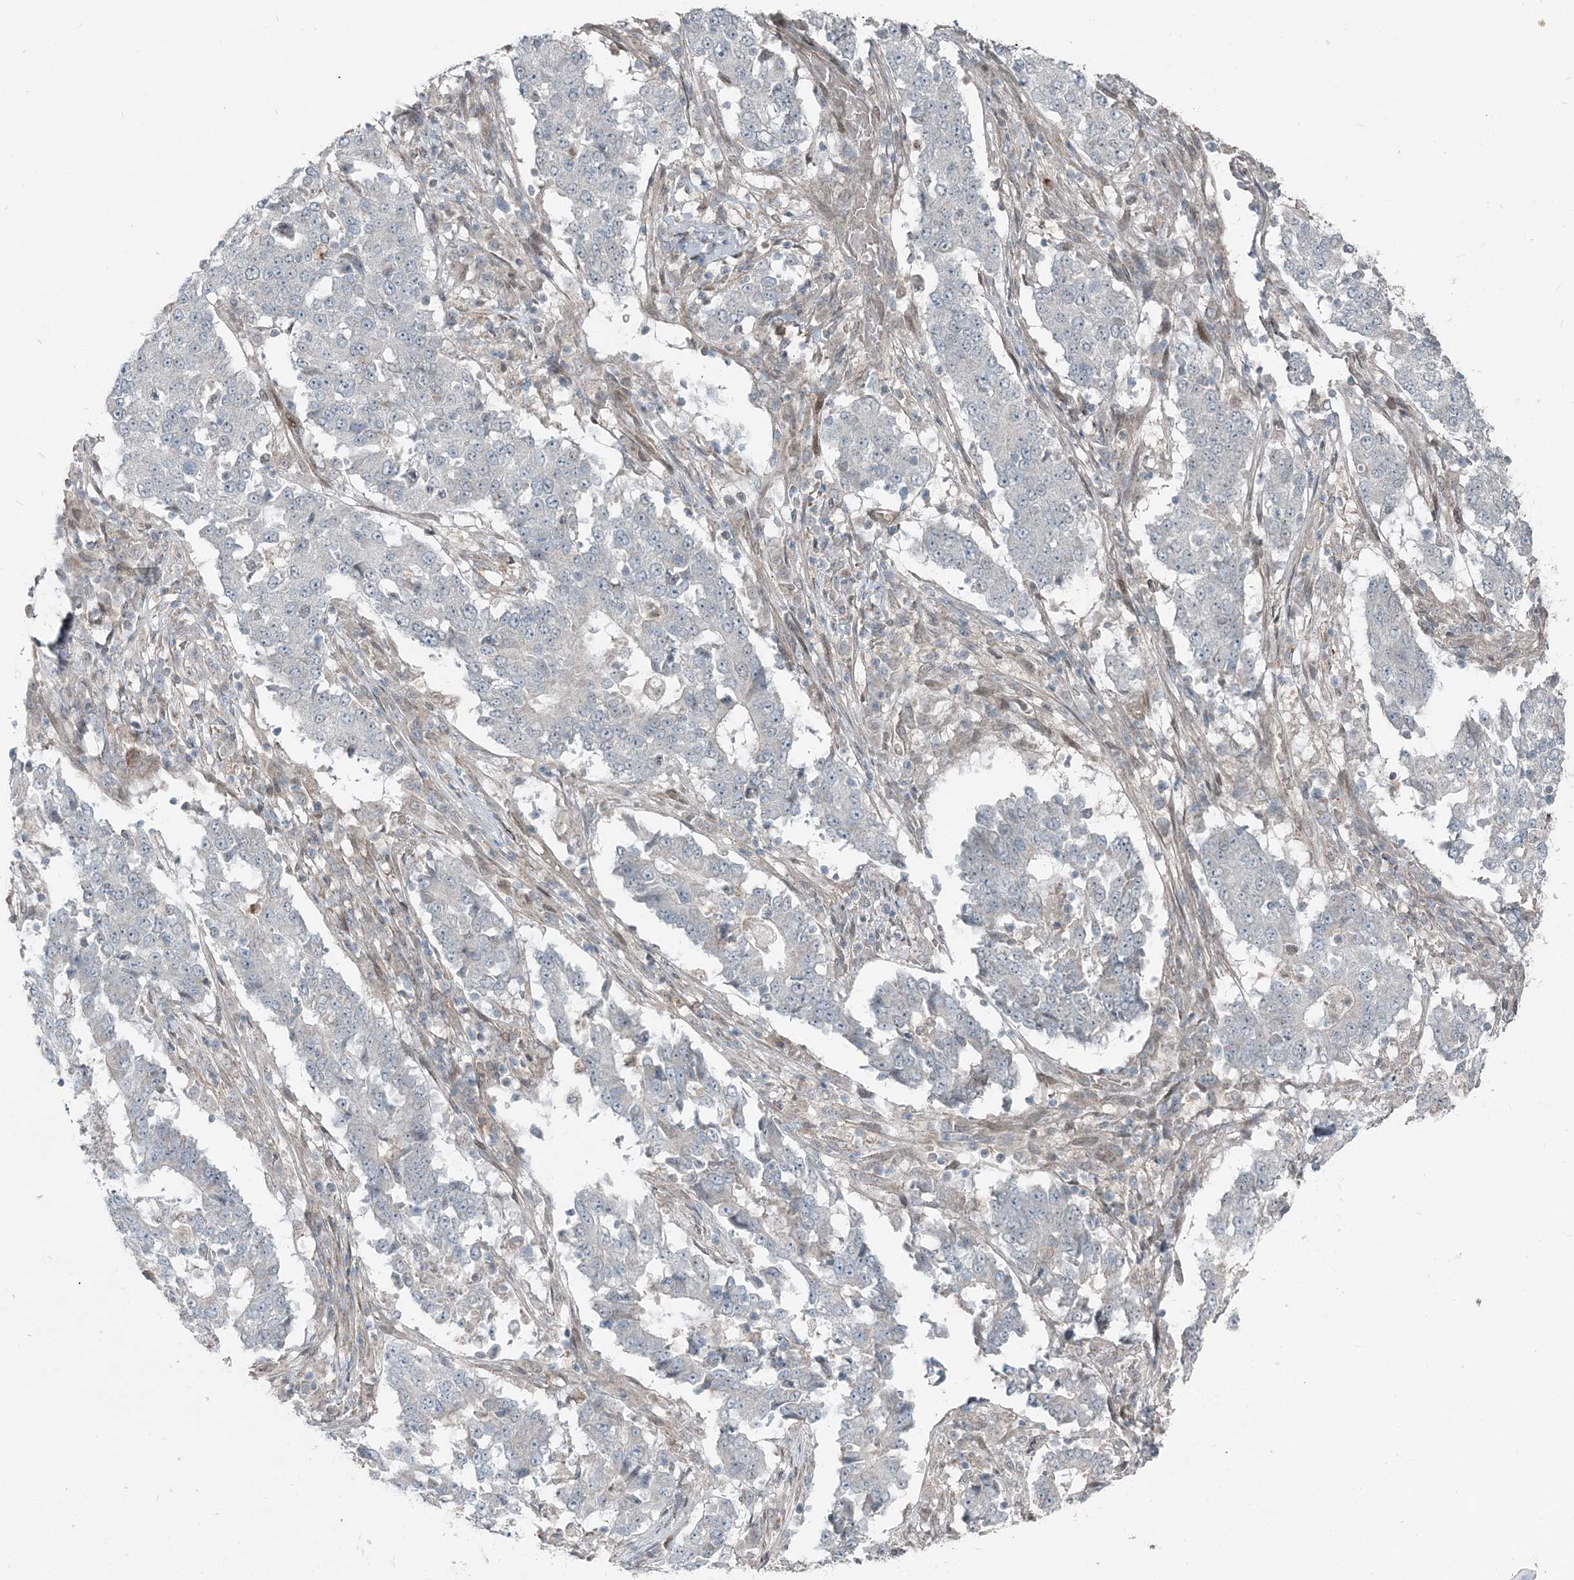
{"staining": {"intensity": "negative", "quantity": "none", "location": "none"}, "tissue": "stomach cancer", "cell_type": "Tumor cells", "image_type": "cancer", "snomed": [{"axis": "morphology", "description": "Adenocarcinoma, NOS"}, {"axis": "topography", "description": "Stomach"}], "caption": "Adenocarcinoma (stomach) was stained to show a protein in brown. There is no significant staining in tumor cells. (DAB (3,3'-diaminobenzidine) IHC visualized using brightfield microscopy, high magnification).", "gene": "FBXL17", "patient": {"sex": "male", "age": 59}}